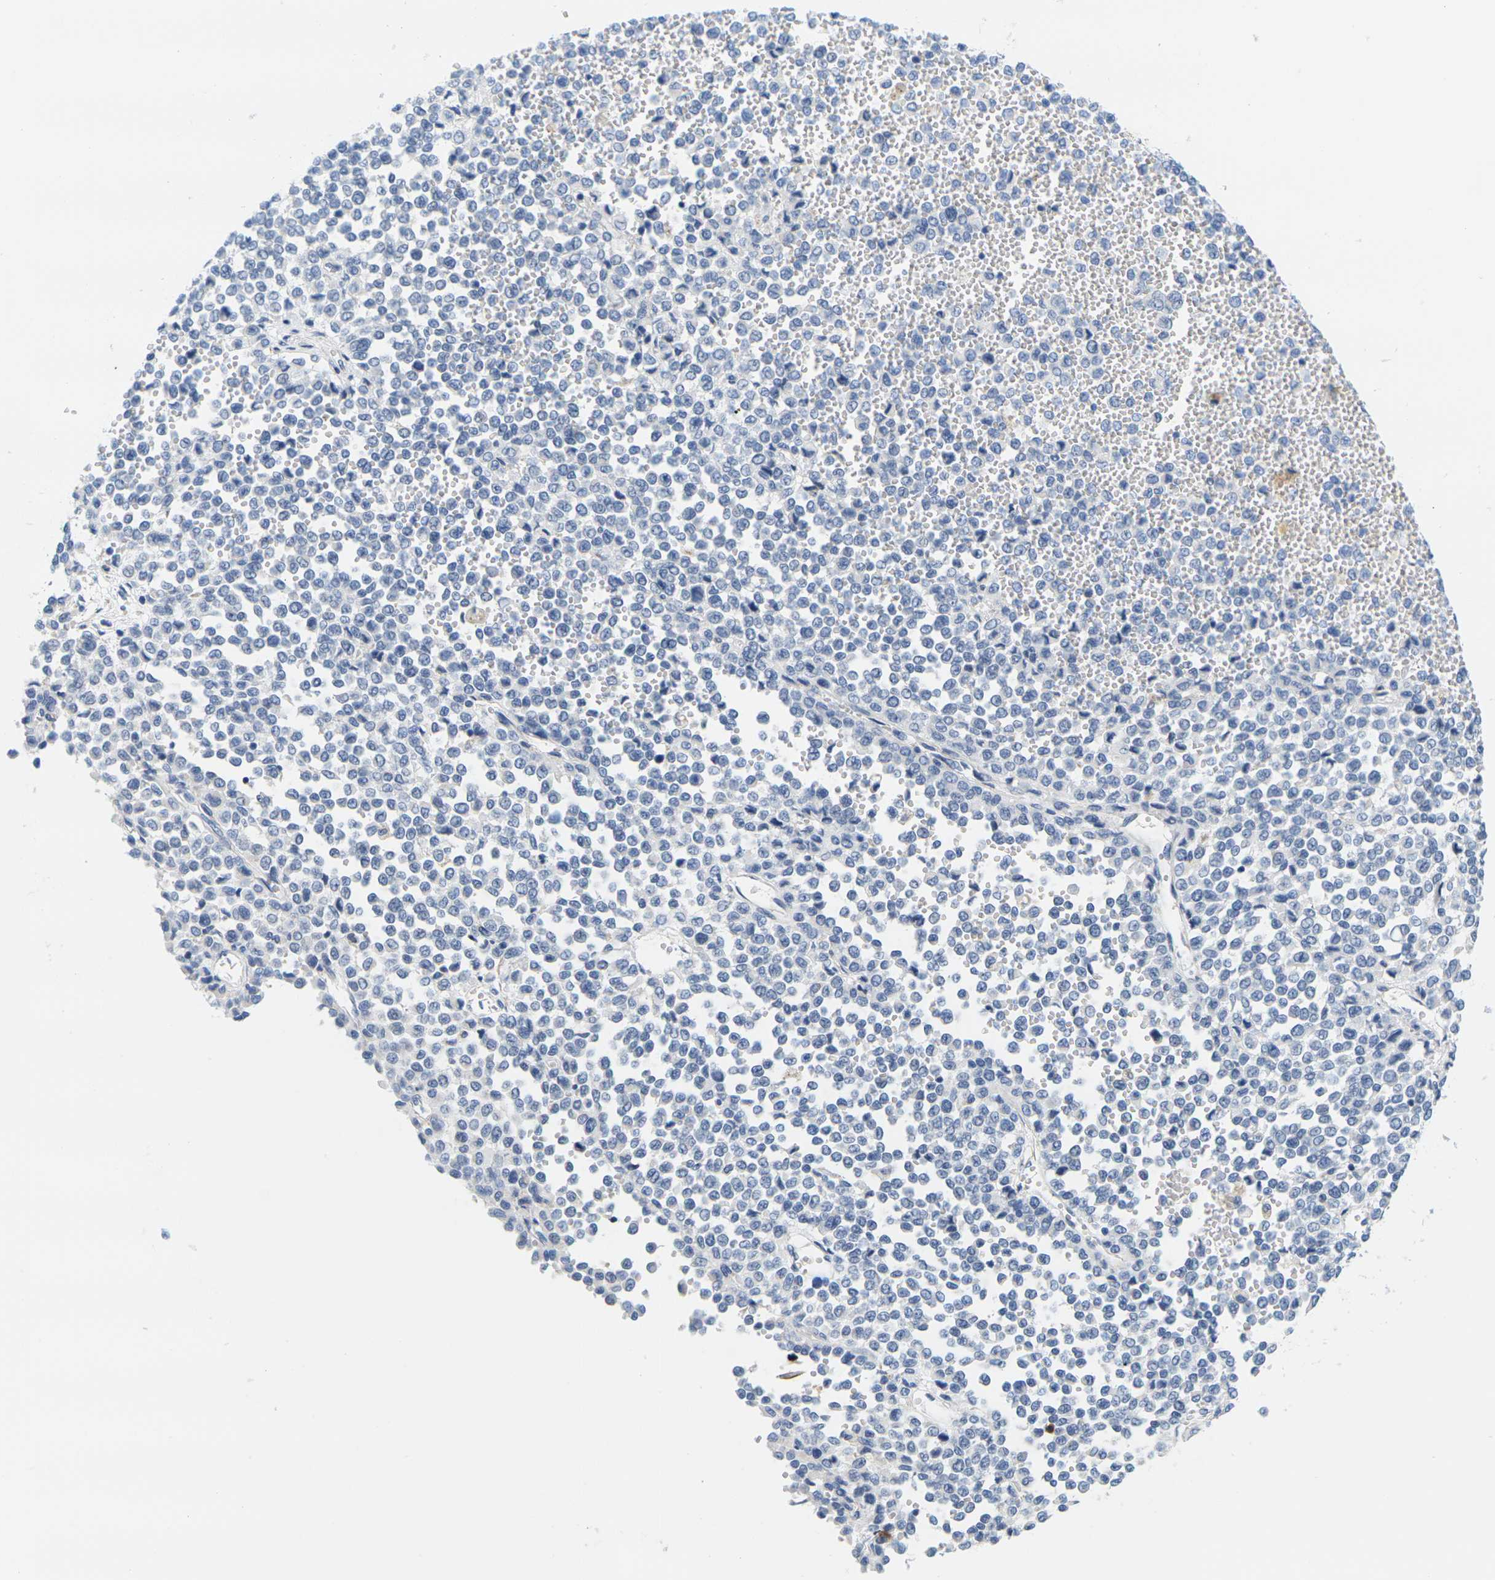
{"staining": {"intensity": "negative", "quantity": "none", "location": "none"}, "tissue": "melanoma", "cell_type": "Tumor cells", "image_type": "cancer", "snomed": [{"axis": "morphology", "description": "Malignant melanoma, Metastatic site"}, {"axis": "topography", "description": "Pancreas"}], "caption": "There is no significant expression in tumor cells of malignant melanoma (metastatic site).", "gene": "KLK5", "patient": {"sex": "female", "age": 30}}